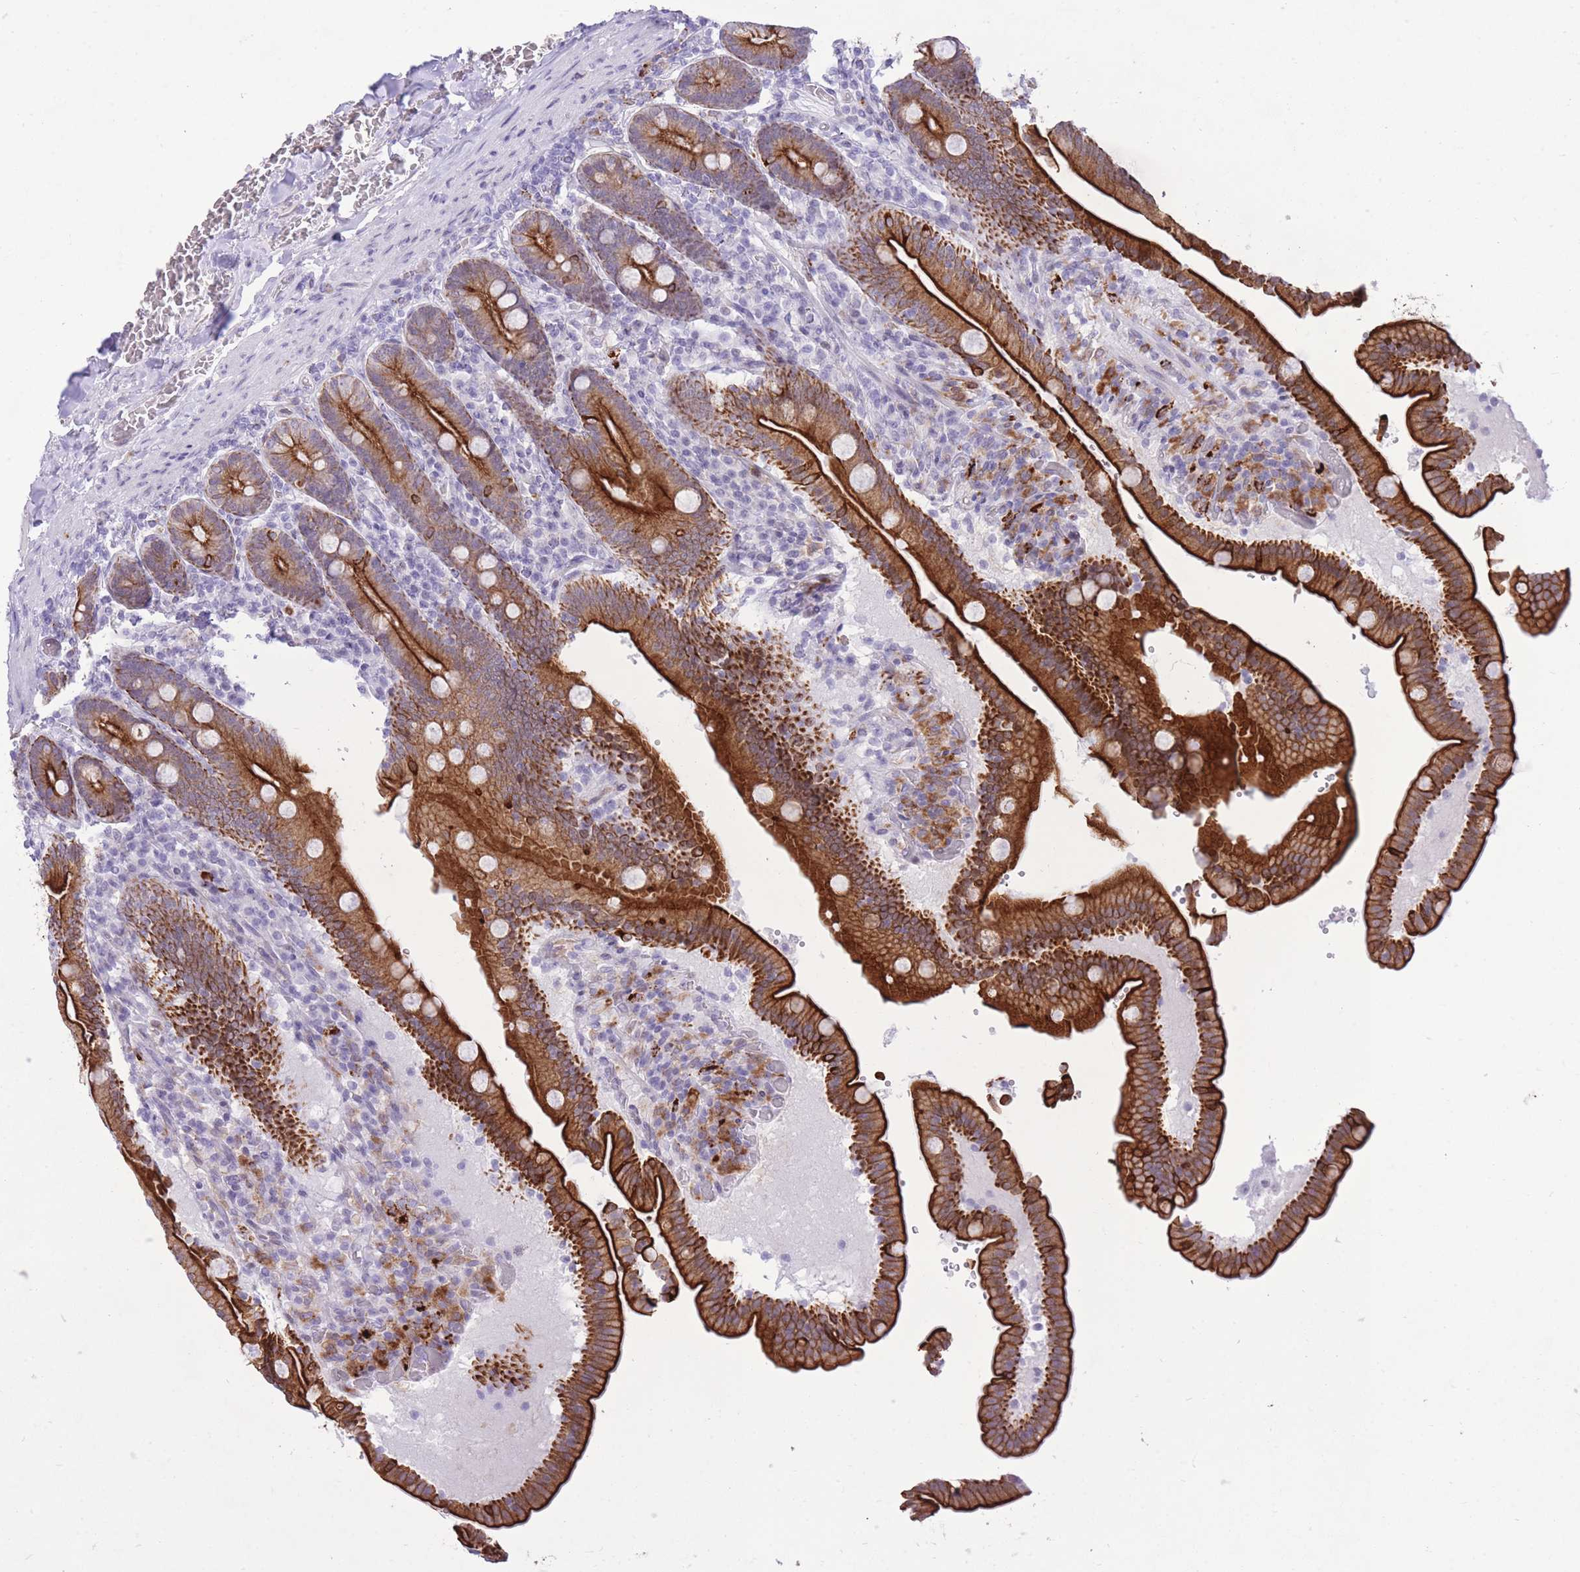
{"staining": {"intensity": "strong", "quantity": ">75%", "location": "cytoplasmic/membranous"}, "tissue": "duodenum", "cell_type": "Glandular cells", "image_type": "normal", "snomed": [{"axis": "morphology", "description": "Normal tissue, NOS"}, {"axis": "topography", "description": "Duodenum"}], "caption": "Duodenum stained for a protein (brown) demonstrates strong cytoplasmic/membranous positive positivity in approximately >75% of glandular cells.", "gene": "MEIS3", "patient": {"sex": "female", "age": 62}}